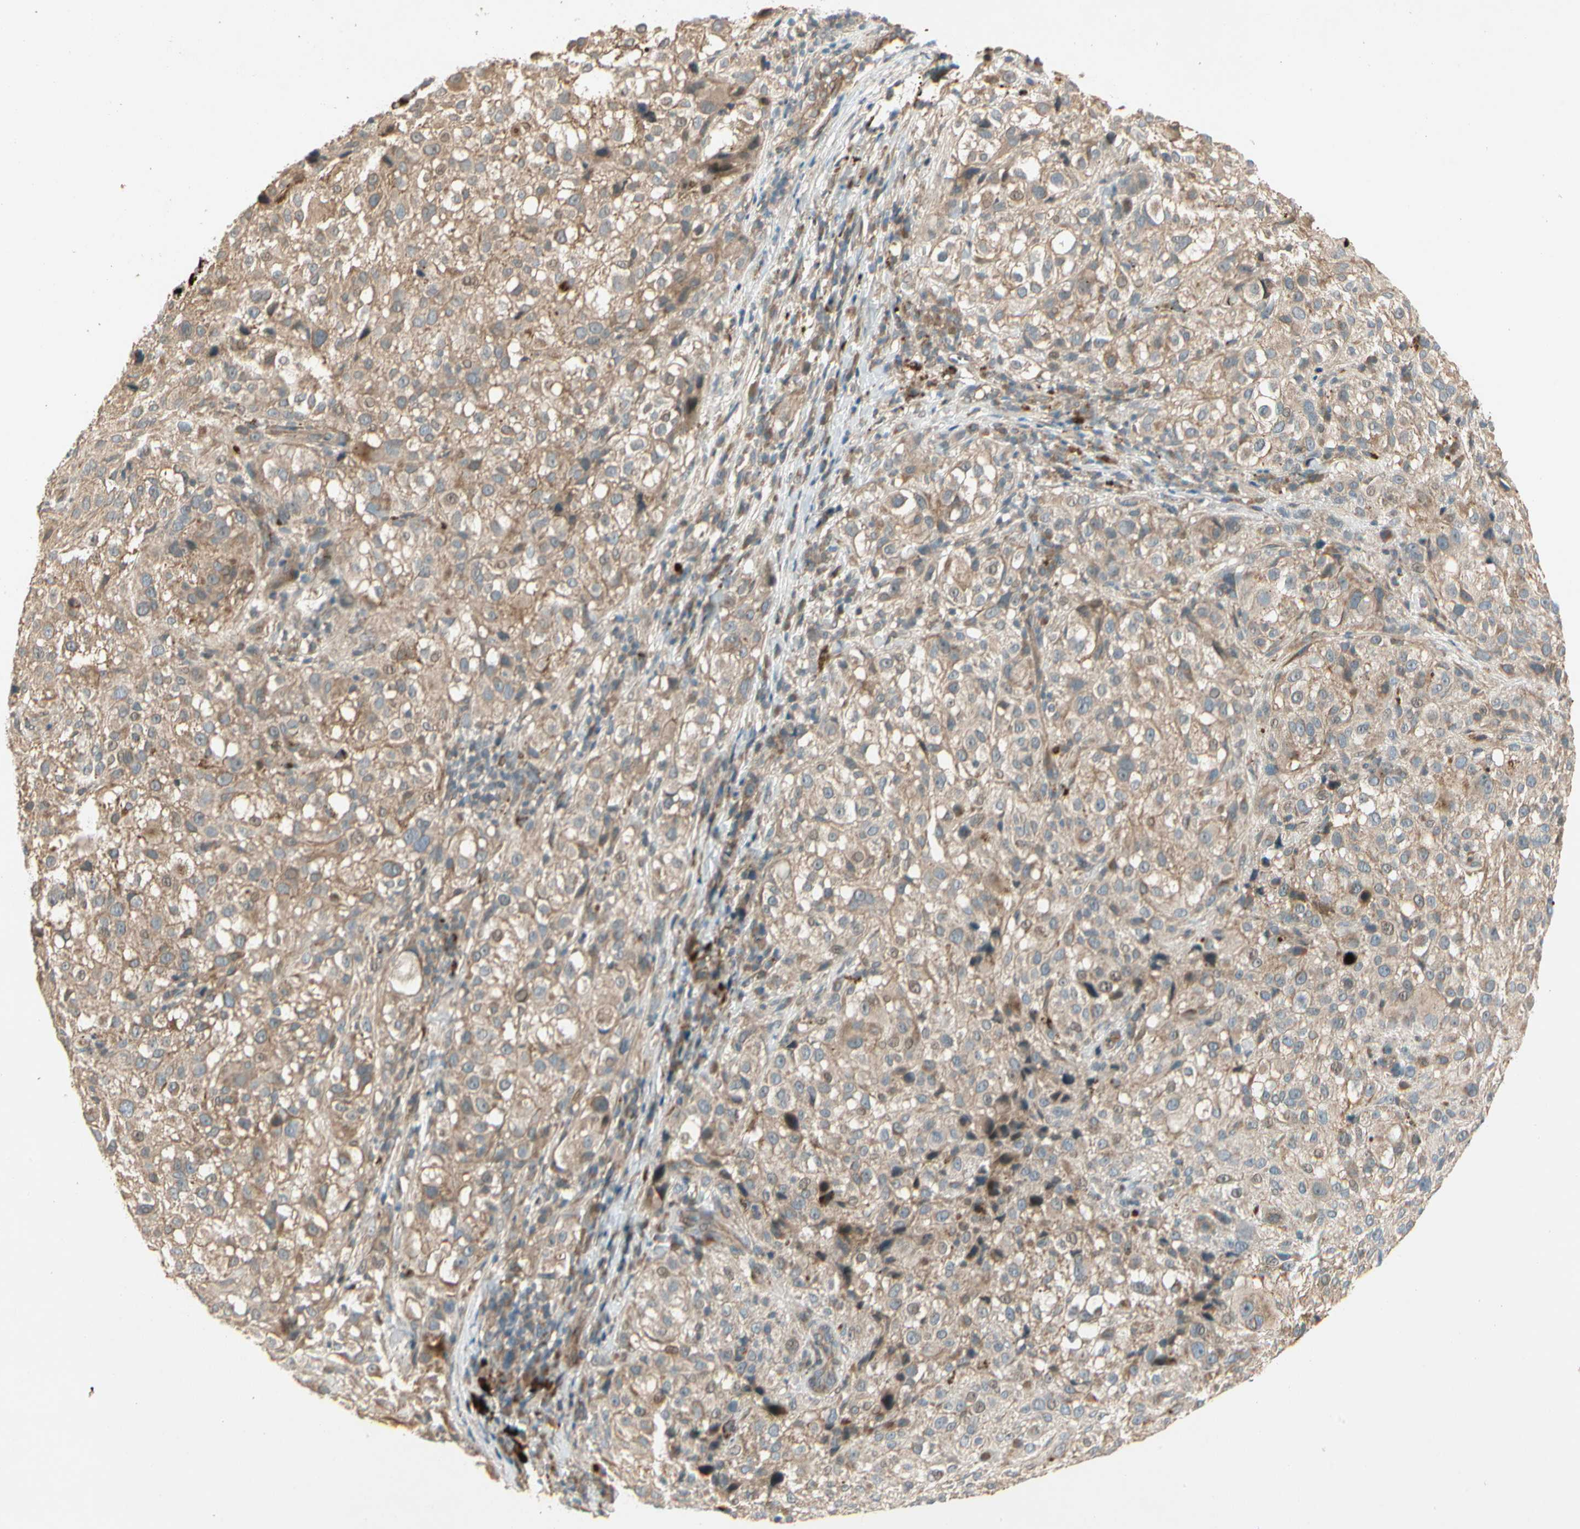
{"staining": {"intensity": "moderate", "quantity": ">75%", "location": "cytoplasmic/membranous"}, "tissue": "melanoma", "cell_type": "Tumor cells", "image_type": "cancer", "snomed": [{"axis": "morphology", "description": "Necrosis, NOS"}, {"axis": "morphology", "description": "Malignant melanoma, NOS"}, {"axis": "topography", "description": "Skin"}], "caption": "A high-resolution photomicrograph shows immunohistochemistry (IHC) staining of malignant melanoma, which displays moderate cytoplasmic/membranous staining in approximately >75% of tumor cells. (brown staining indicates protein expression, while blue staining denotes nuclei).", "gene": "ACVR1", "patient": {"sex": "female", "age": 87}}